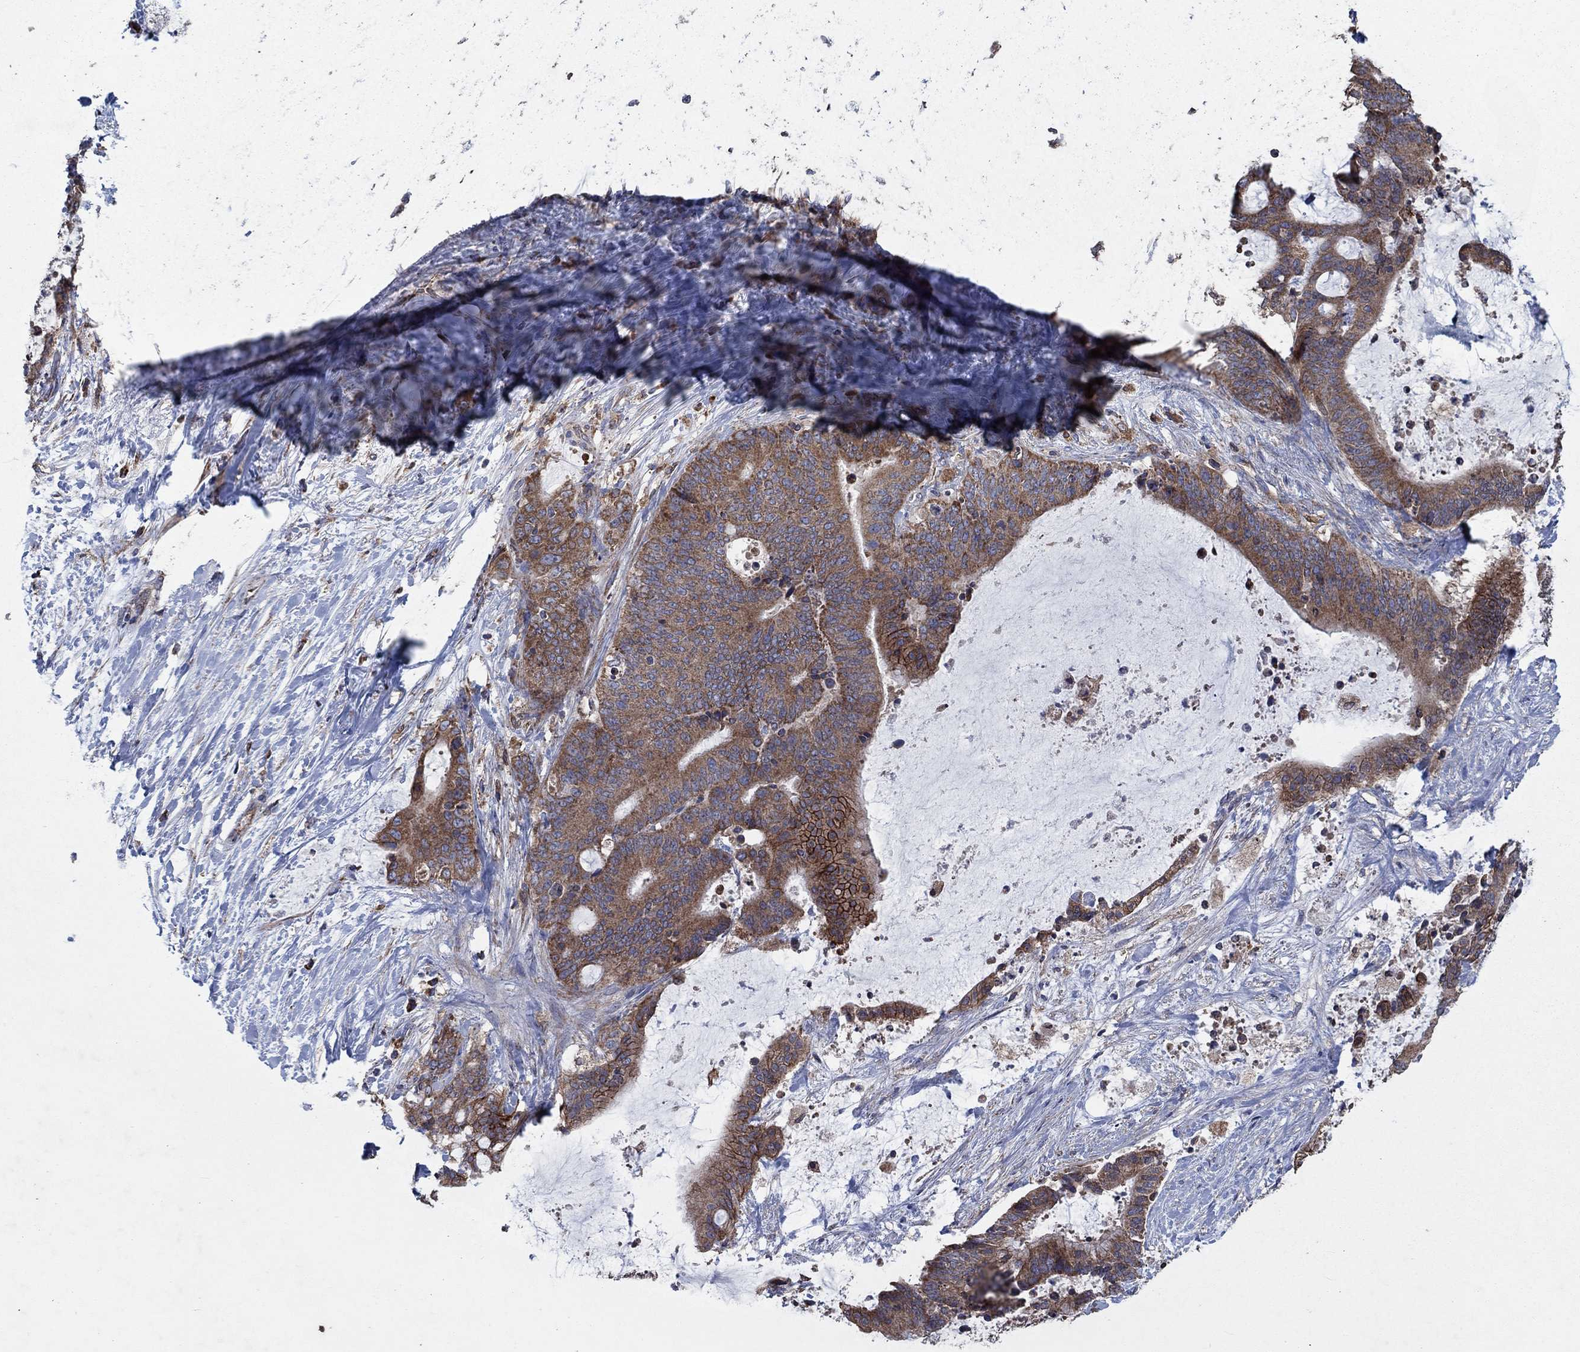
{"staining": {"intensity": "strong", "quantity": ">75%", "location": "cytoplasmic/membranous"}, "tissue": "liver cancer", "cell_type": "Tumor cells", "image_type": "cancer", "snomed": [{"axis": "morphology", "description": "Cholangiocarcinoma"}, {"axis": "topography", "description": "Liver"}], "caption": "Protein staining exhibits strong cytoplasmic/membranous expression in about >75% of tumor cells in liver cancer. (DAB IHC, brown staining for protein, blue staining for nuclei).", "gene": "NCEH1", "patient": {"sex": "female", "age": 73}}